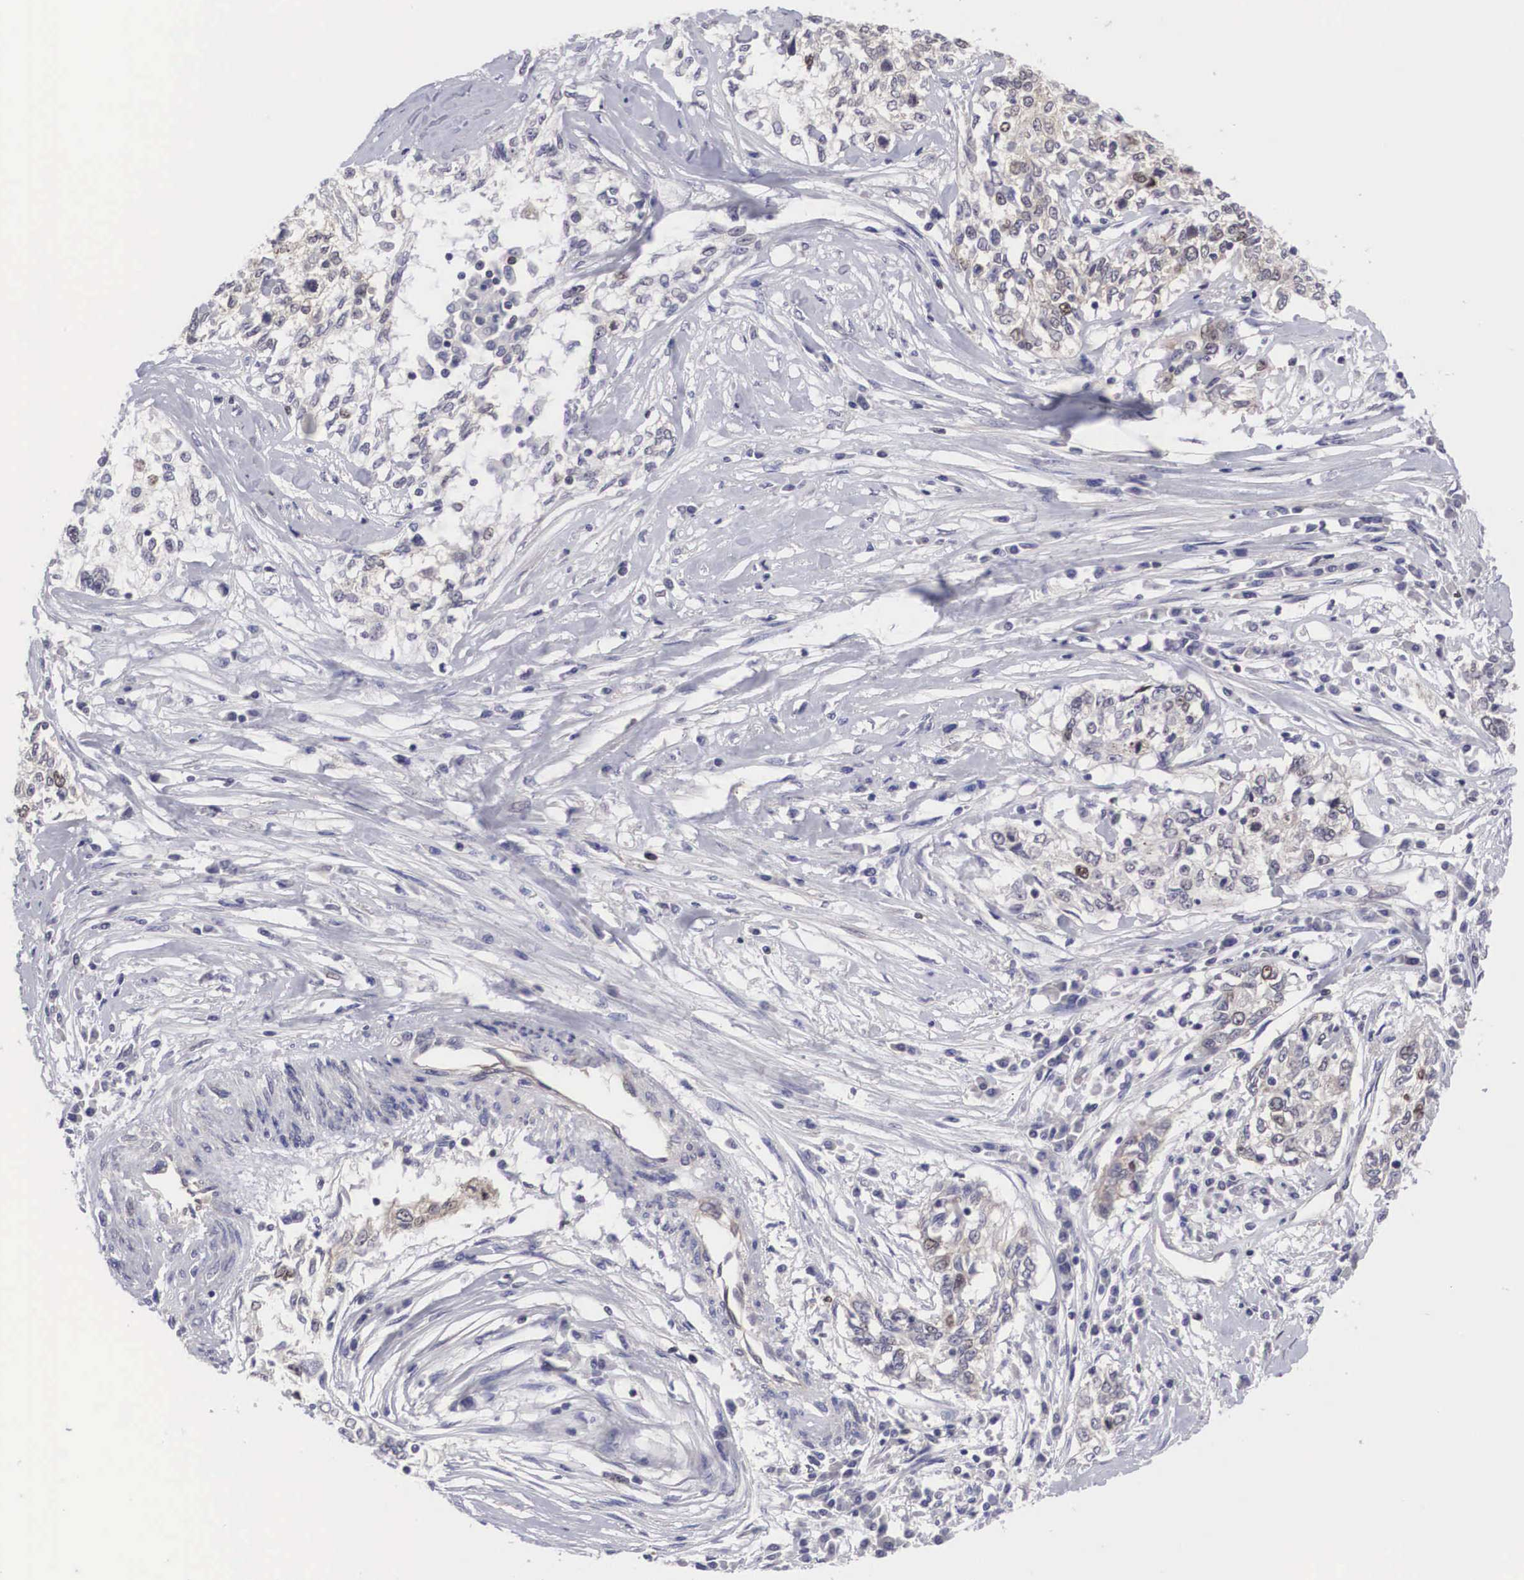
{"staining": {"intensity": "weak", "quantity": "<25%", "location": "nuclear"}, "tissue": "cervical cancer", "cell_type": "Tumor cells", "image_type": "cancer", "snomed": [{"axis": "morphology", "description": "Squamous cell carcinoma, NOS"}, {"axis": "topography", "description": "Cervix"}], "caption": "Human cervical cancer stained for a protein using immunohistochemistry (IHC) exhibits no positivity in tumor cells.", "gene": "MAST4", "patient": {"sex": "female", "age": 57}}